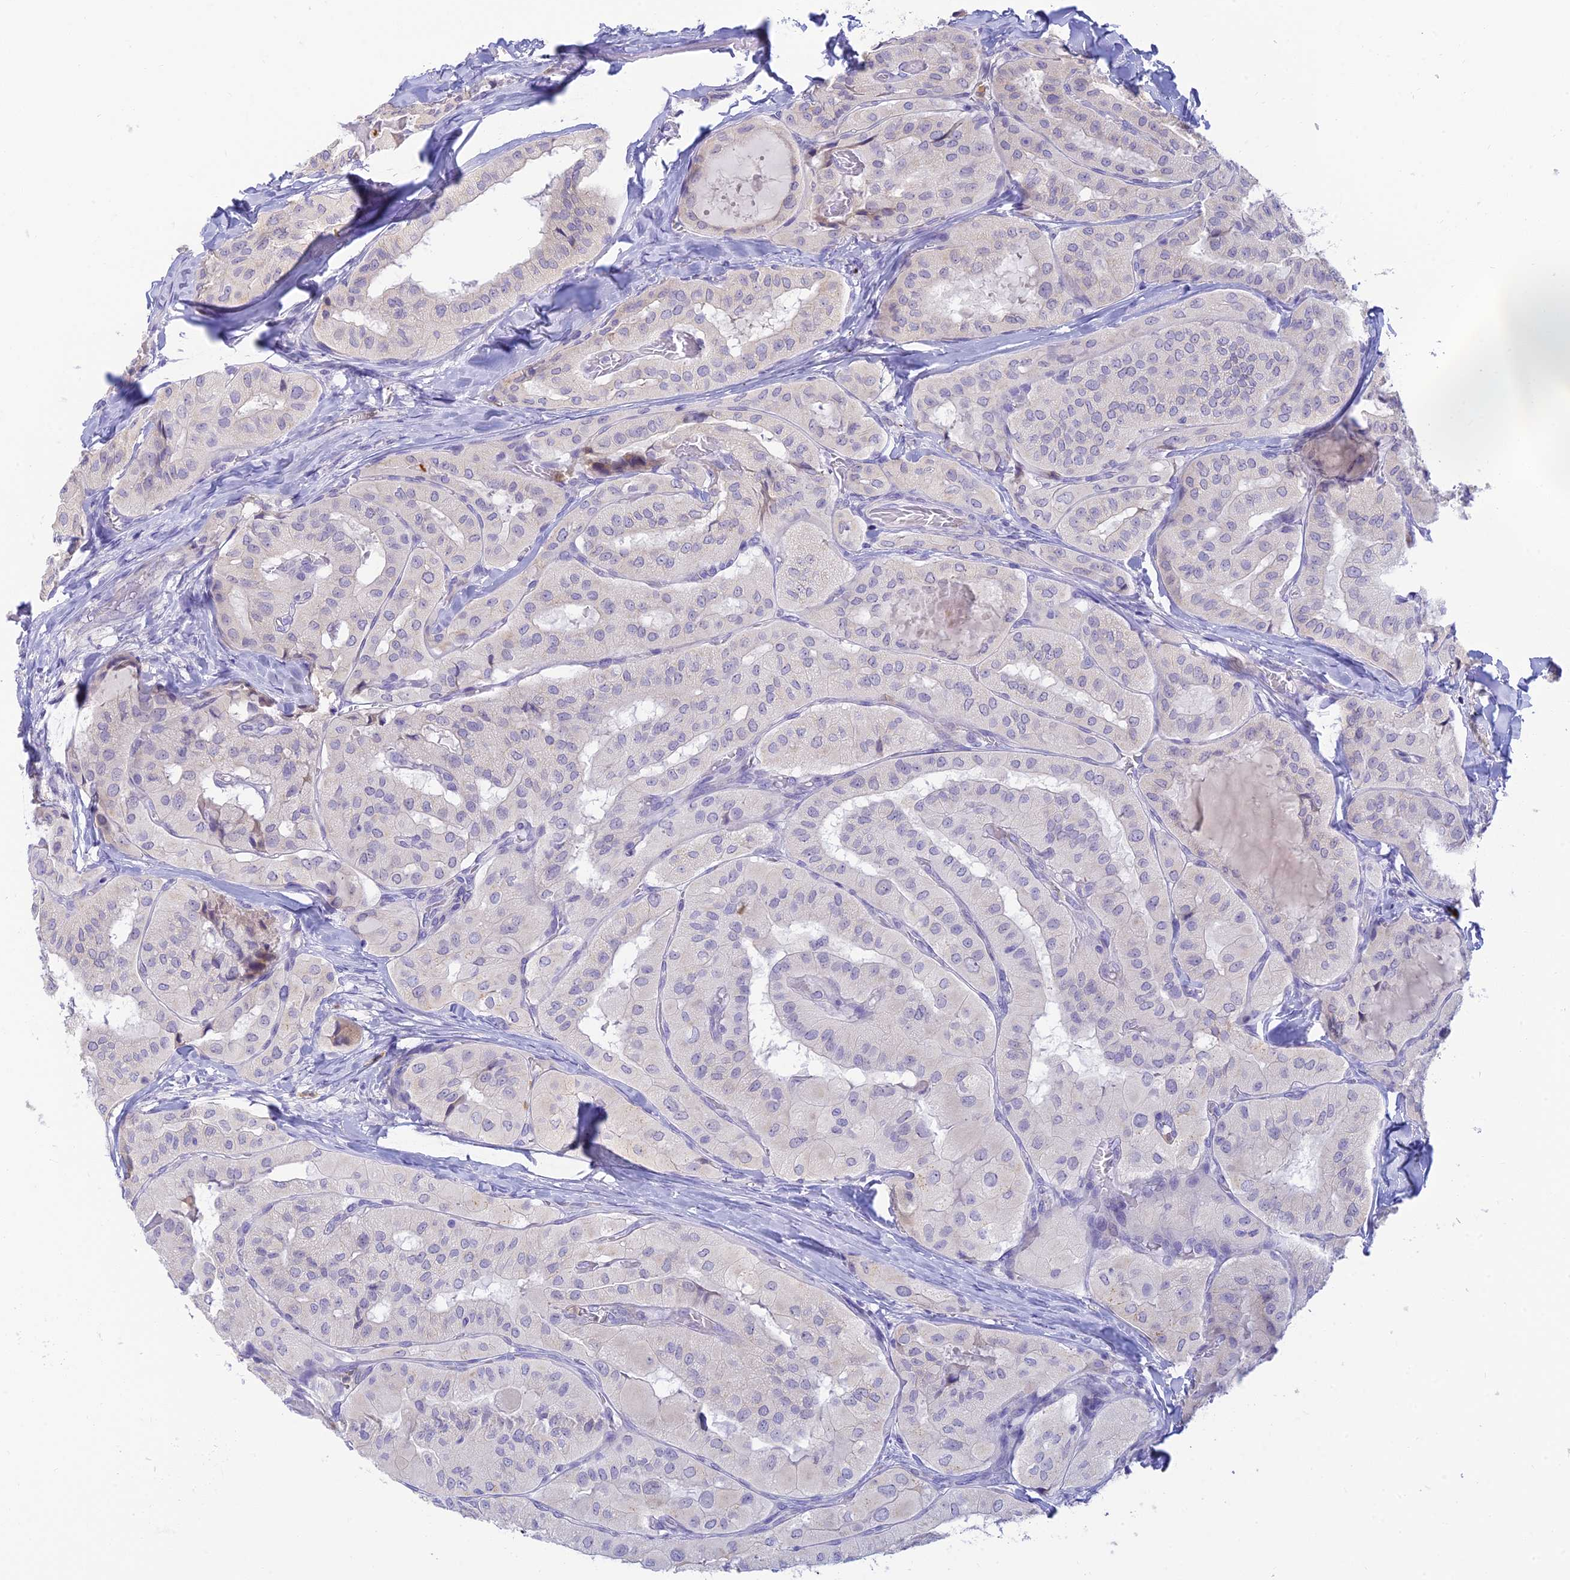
{"staining": {"intensity": "negative", "quantity": "none", "location": "none"}, "tissue": "thyroid cancer", "cell_type": "Tumor cells", "image_type": "cancer", "snomed": [{"axis": "morphology", "description": "Normal tissue, NOS"}, {"axis": "morphology", "description": "Papillary adenocarcinoma, NOS"}, {"axis": "topography", "description": "Thyroid gland"}], "caption": "Micrograph shows no protein staining in tumor cells of thyroid papillary adenocarcinoma tissue.", "gene": "INTS13", "patient": {"sex": "female", "age": 59}}